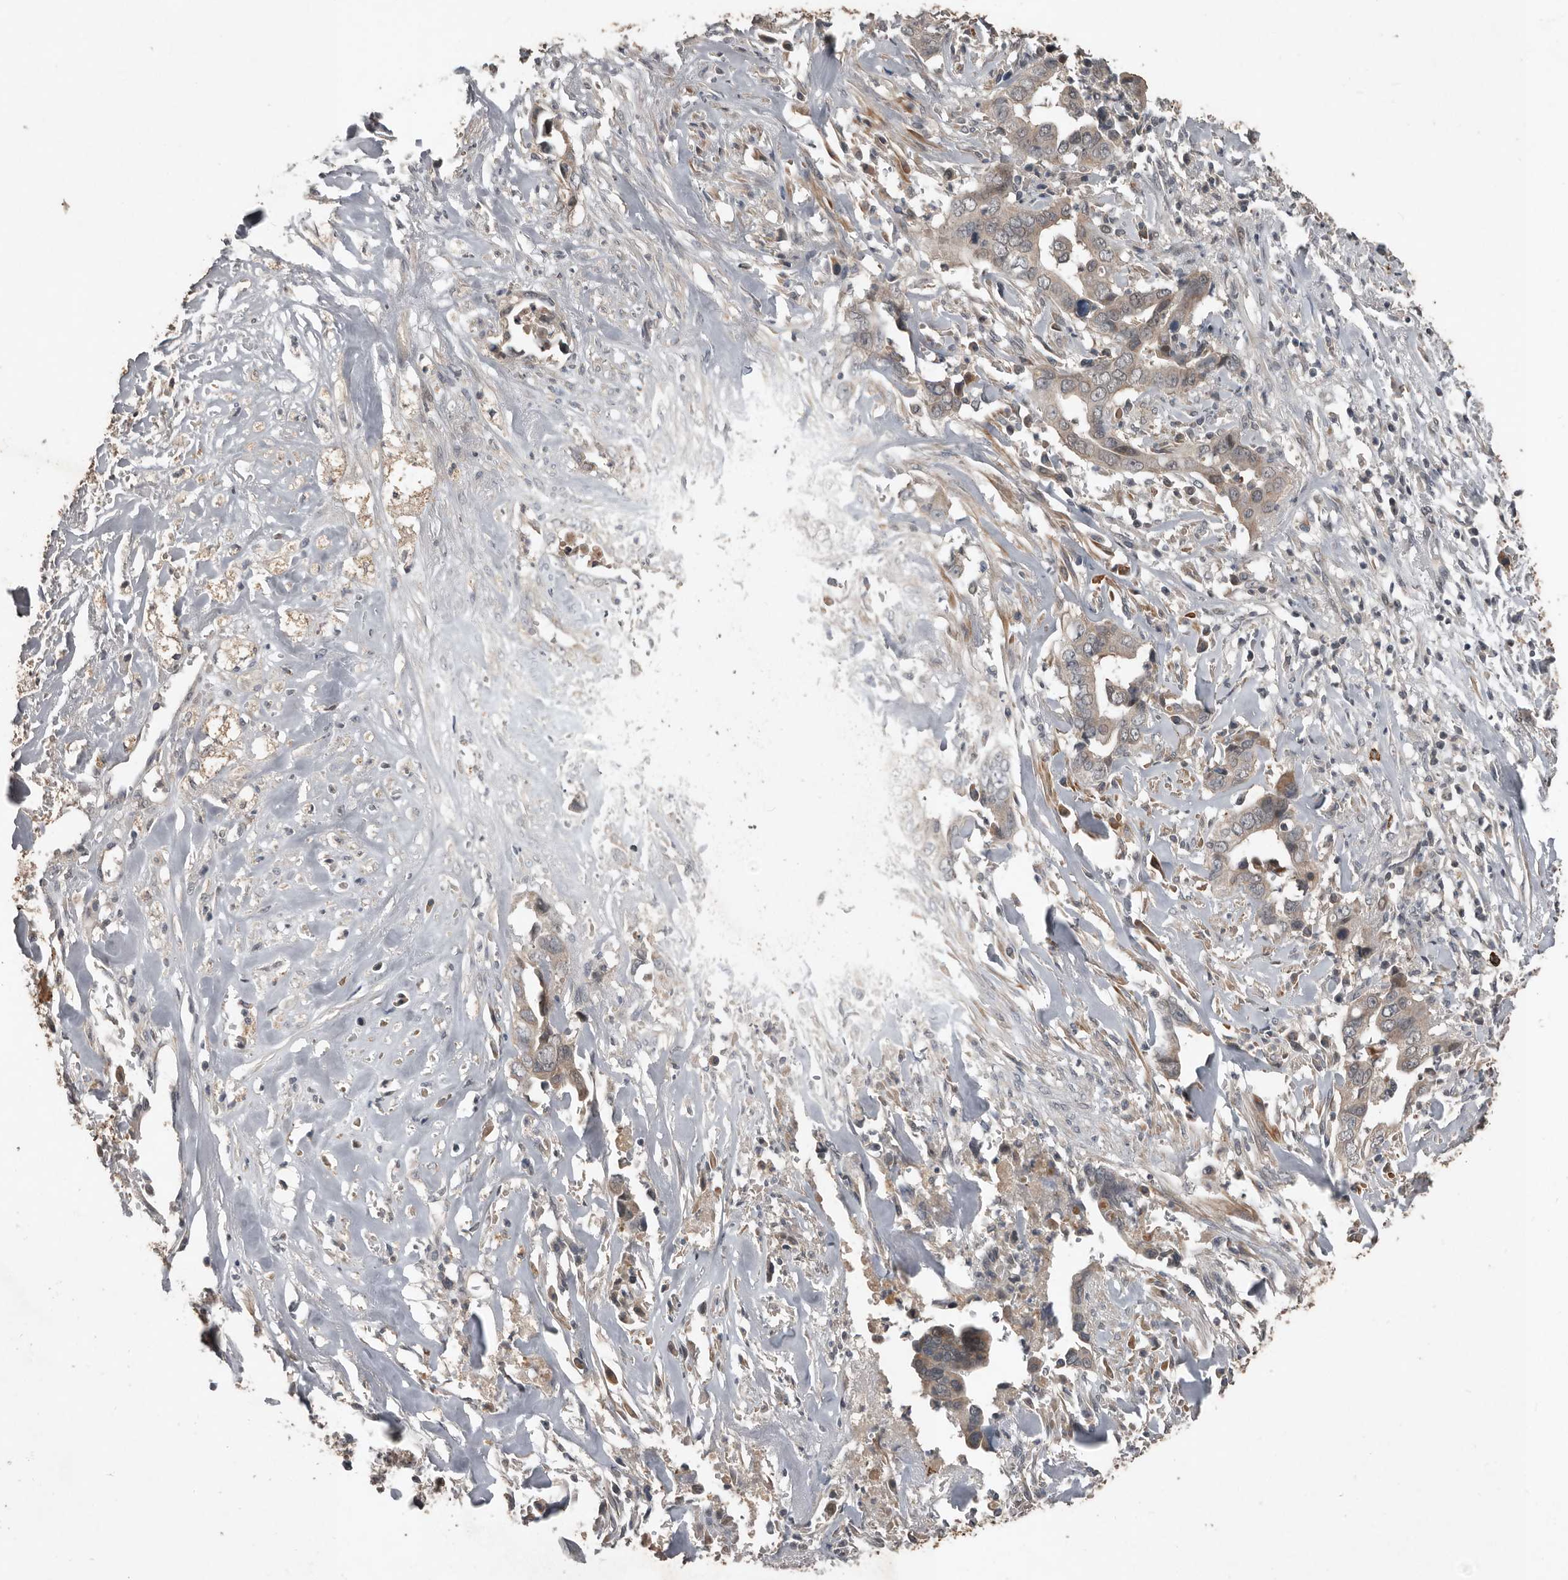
{"staining": {"intensity": "weak", "quantity": "25%-75%", "location": "cytoplasmic/membranous"}, "tissue": "liver cancer", "cell_type": "Tumor cells", "image_type": "cancer", "snomed": [{"axis": "morphology", "description": "Cholangiocarcinoma"}, {"axis": "topography", "description": "Liver"}], "caption": "IHC (DAB) staining of human liver cholangiocarcinoma demonstrates weak cytoplasmic/membranous protein positivity in about 25%-75% of tumor cells. (Stains: DAB in brown, nuclei in blue, Microscopy: brightfield microscopy at high magnification).", "gene": "BAMBI", "patient": {"sex": "female", "age": 79}}